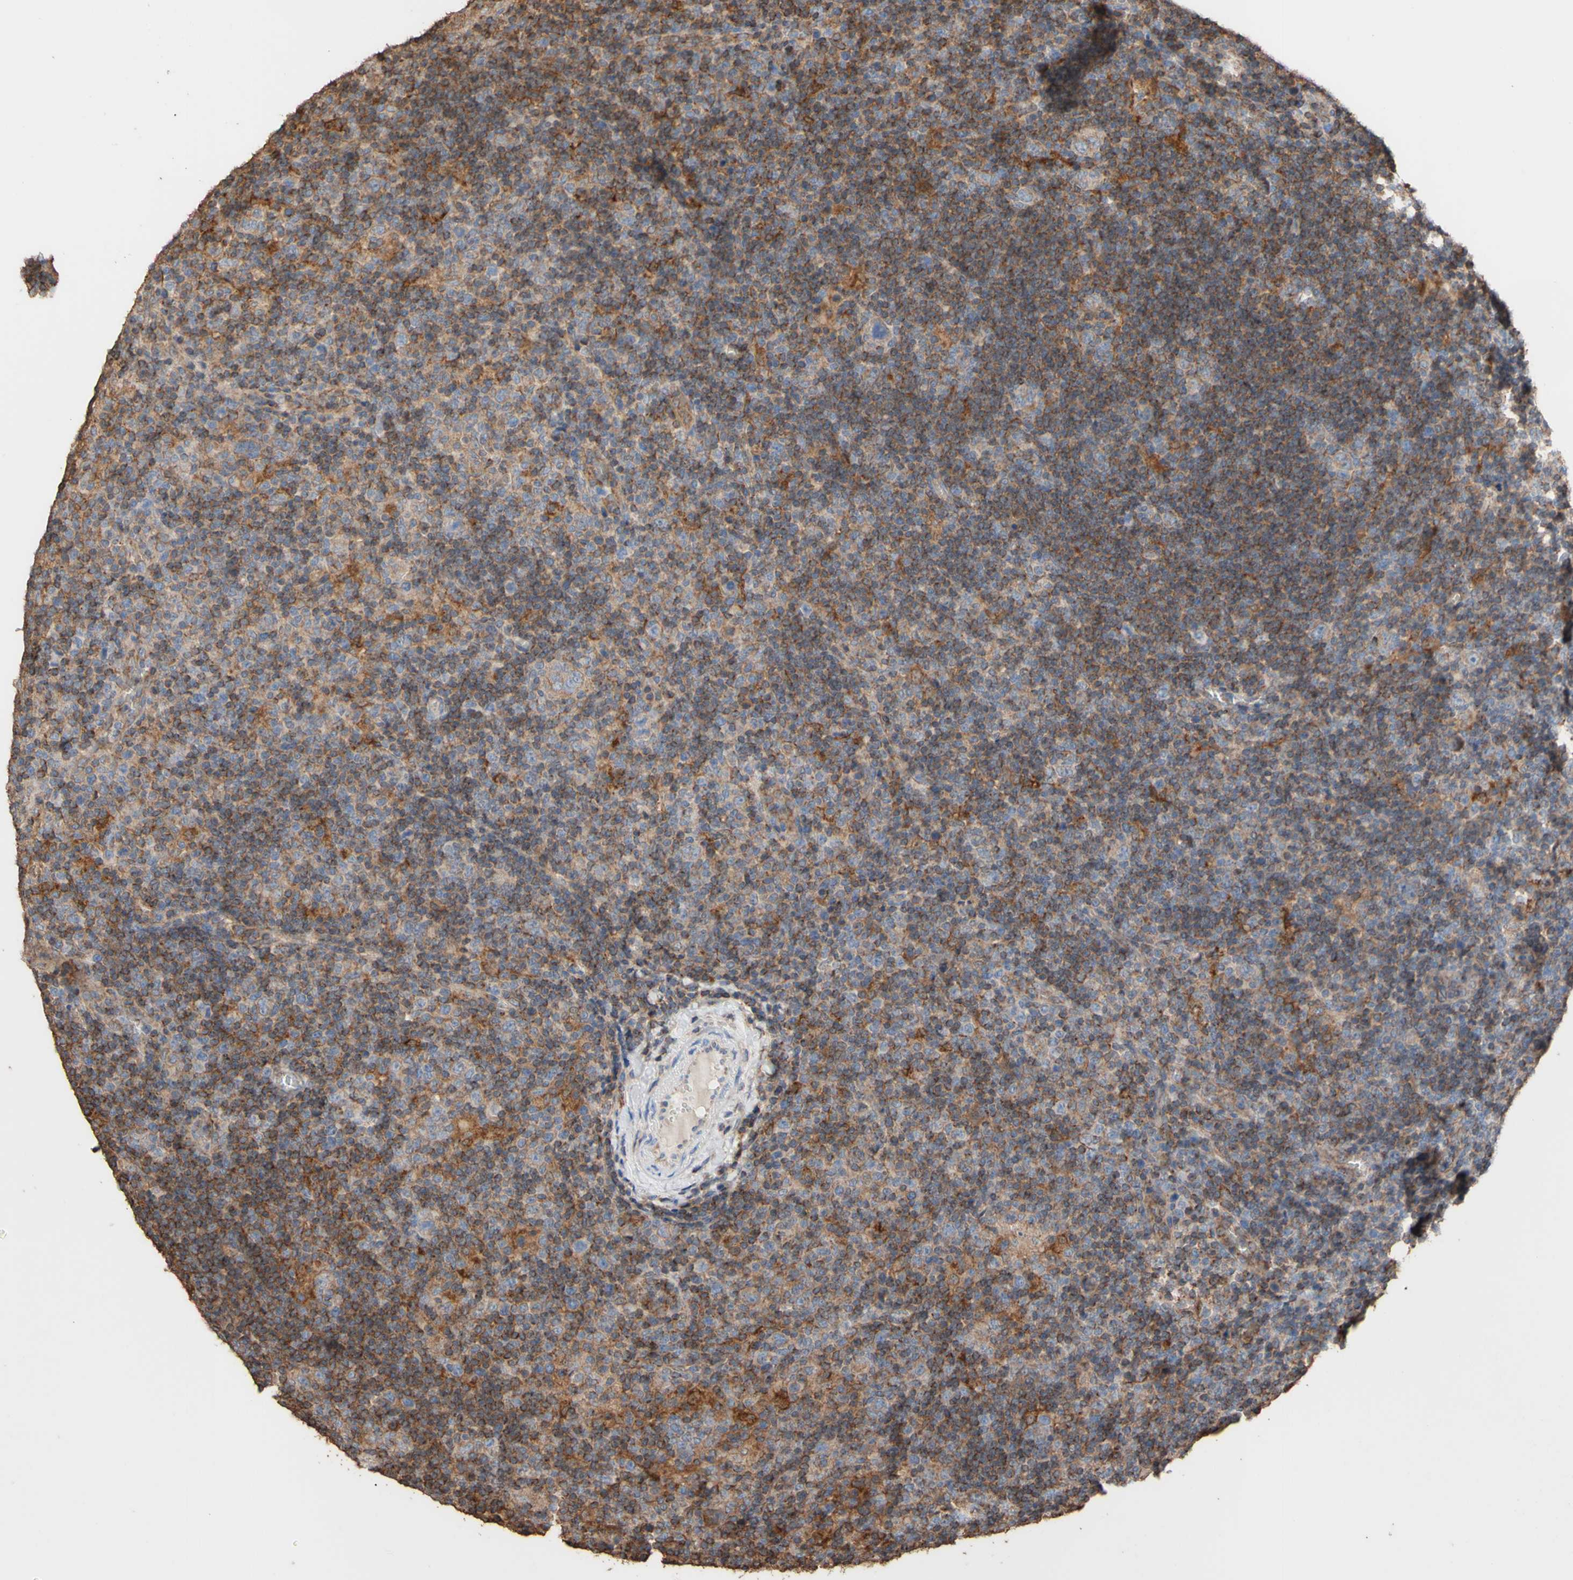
{"staining": {"intensity": "moderate", "quantity": ">75%", "location": "cytoplasmic/membranous"}, "tissue": "lymphoma", "cell_type": "Tumor cells", "image_type": "cancer", "snomed": [{"axis": "morphology", "description": "Hodgkin's disease, NOS"}, {"axis": "topography", "description": "Lymph node"}], "caption": "DAB (3,3'-diaminobenzidine) immunohistochemical staining of human Hodgkin's disease displays moderate cytoplasmic/membranous protein positivity in approximately >75% of tumor cells.", "gene": "ALDH9A1", "patient": {"sex": "female", "age": 57}}